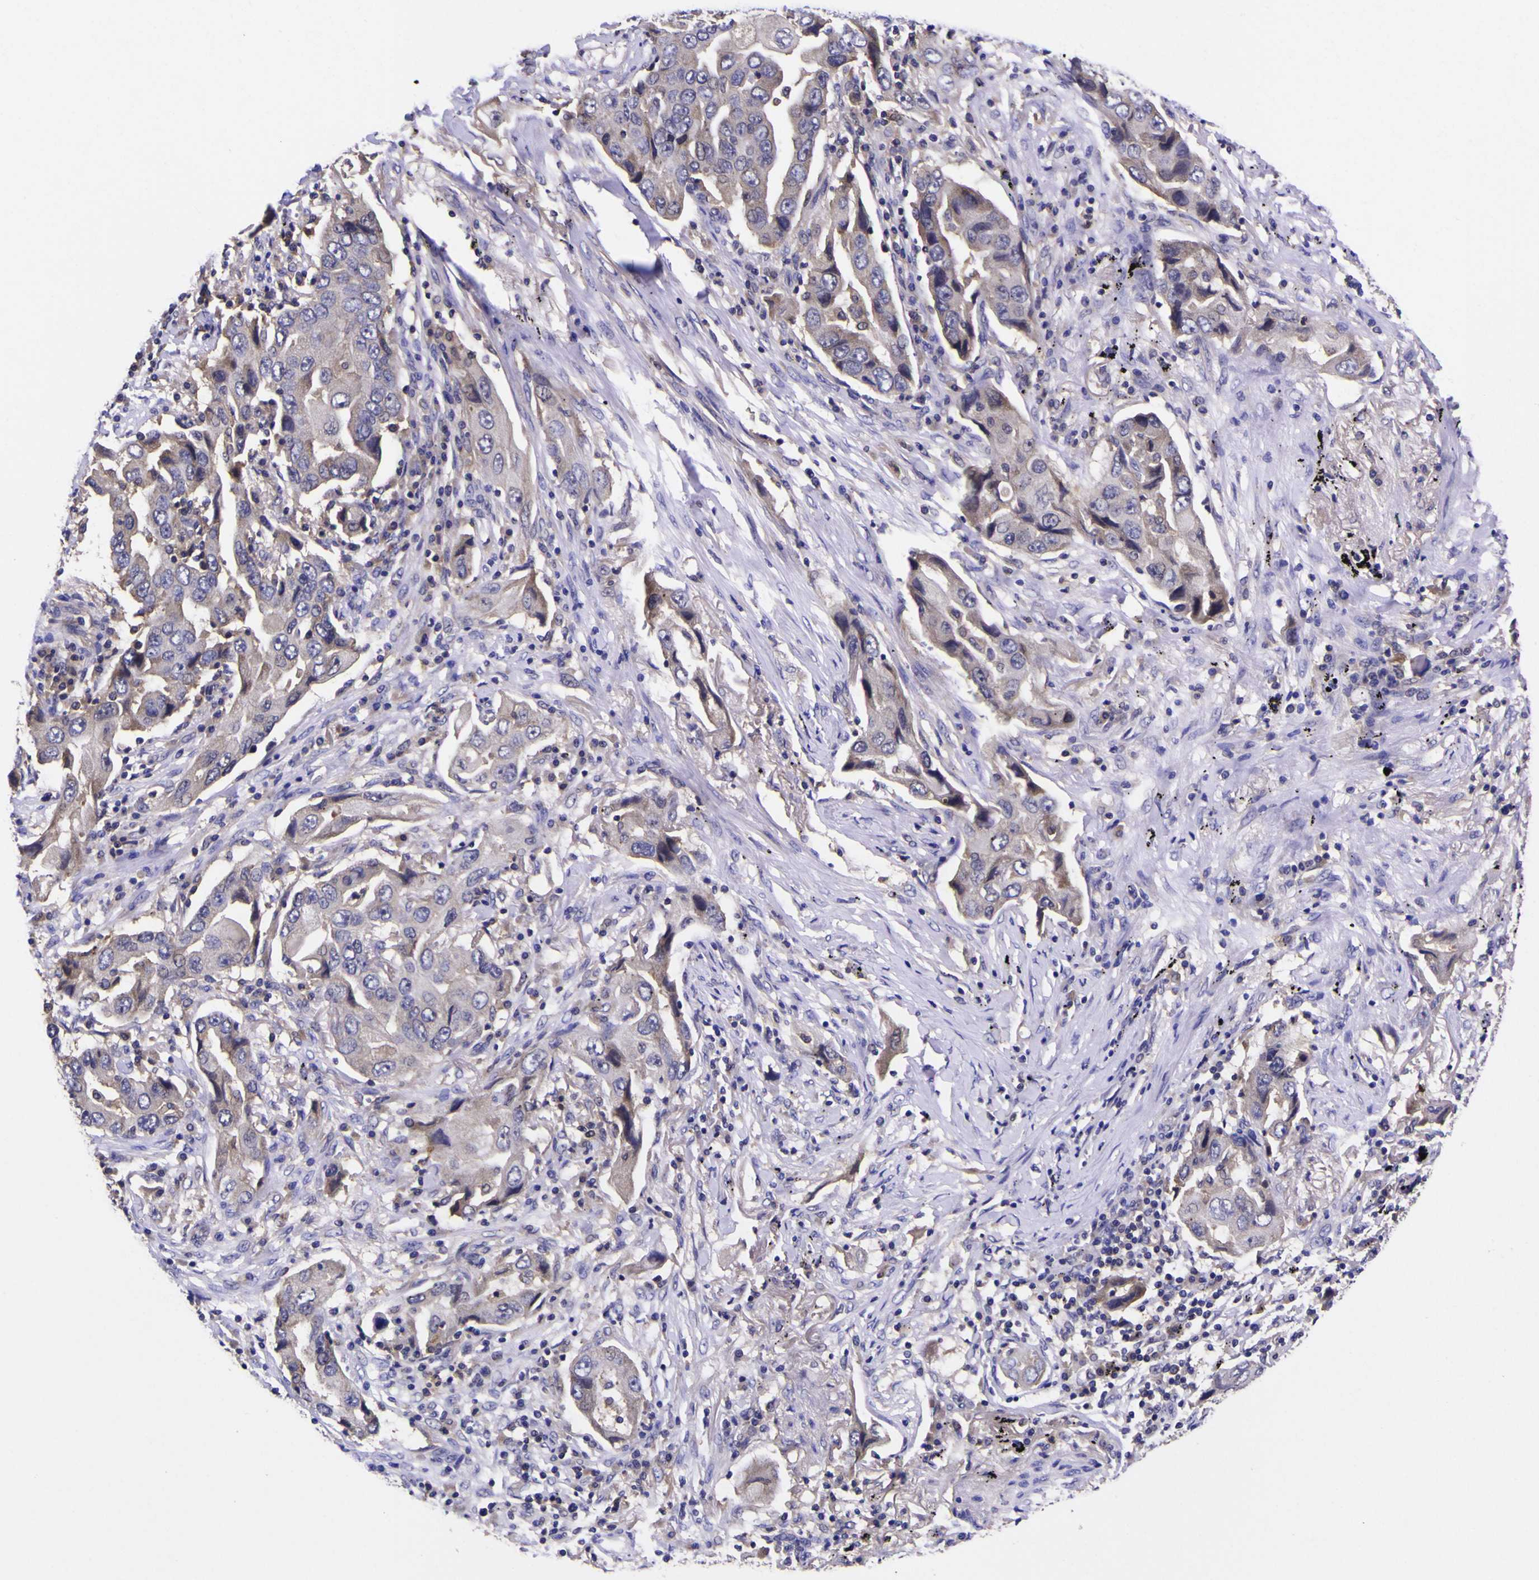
{"staining": {"intensity": "weak", "quantity": ">75%", "location": "cytoplasmic/membranous"}, "tissue": "lung cancer", "cell_type": "Tumor cells", "image_type": "cancer", "snomed": [{"axis": "morphology", "description": "Adenocarcinoma, NOS"}, {"axis": "topography", "description": "Lung"}], "caption": "A histopathology image of human lung cancer stained for a protein reveals weak cytoplasmic/membranous brown staining in tumor cells.", "gene": "MAPK14", "patient": {"sex": "female", "age": 65}}